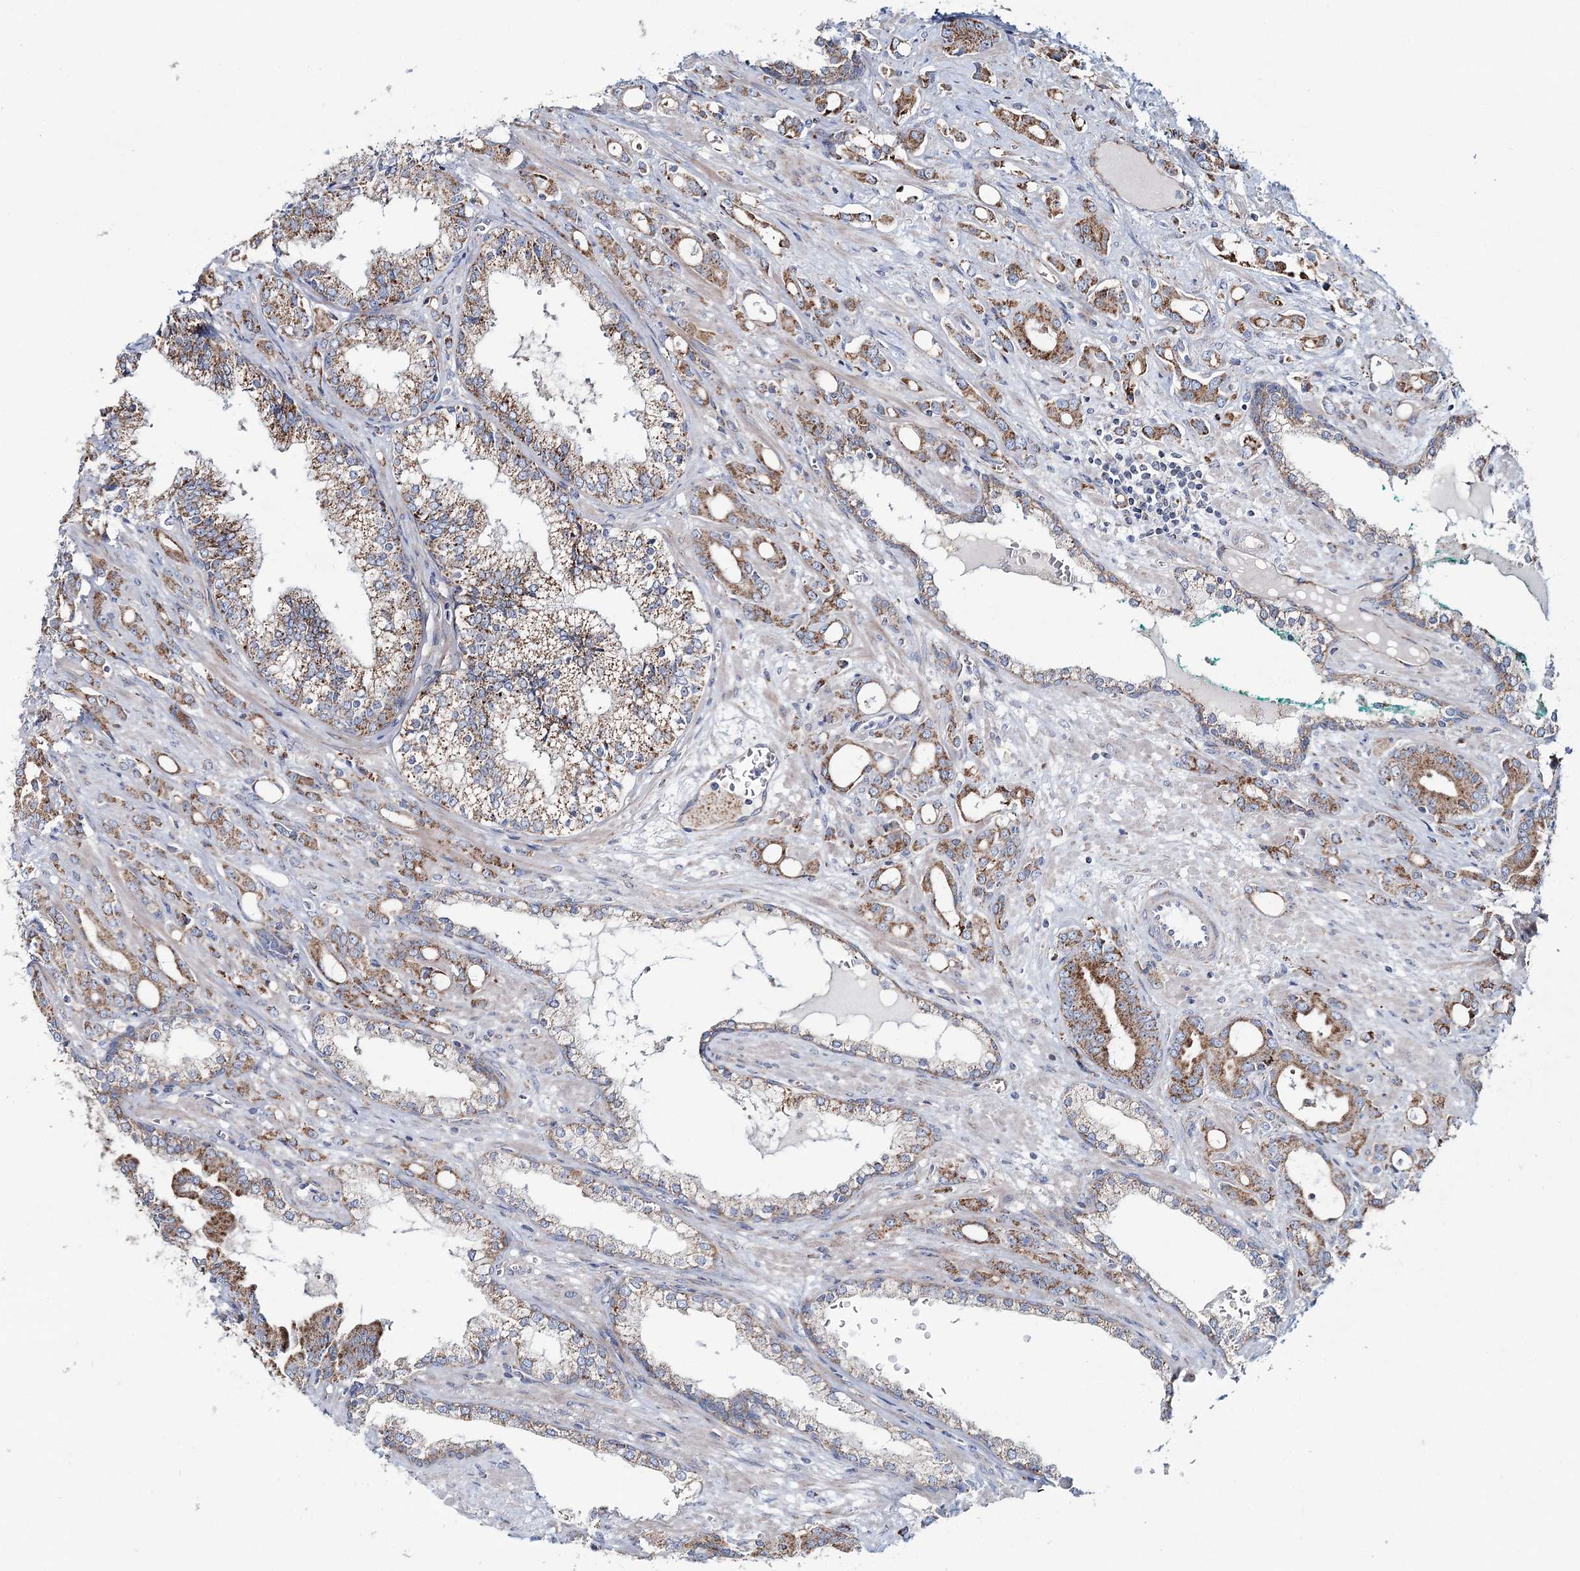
{"staining": {"intensity": "moderate", "quantity": ">75%", "location": "cytoplasmic/membranous"}, "tissue": "prostate cancer", "cell_type": "Tumor cells", "image_type": "cancer", "snomed": [{"axis": "morphology", "description": "Adenocarcinoma, High grade"}, {"axis": "topography", "description": "Prostate"}], "caption": "Protein analysis of prostate cancer (adenocarcinoma (high-grade)) tissue exhibits moderate cytoplasmic/membranous positivity in approximately >75% of tumor cells.", "gene": "ARHGAP6", "patient": {"sex": "male", "age": 72}}